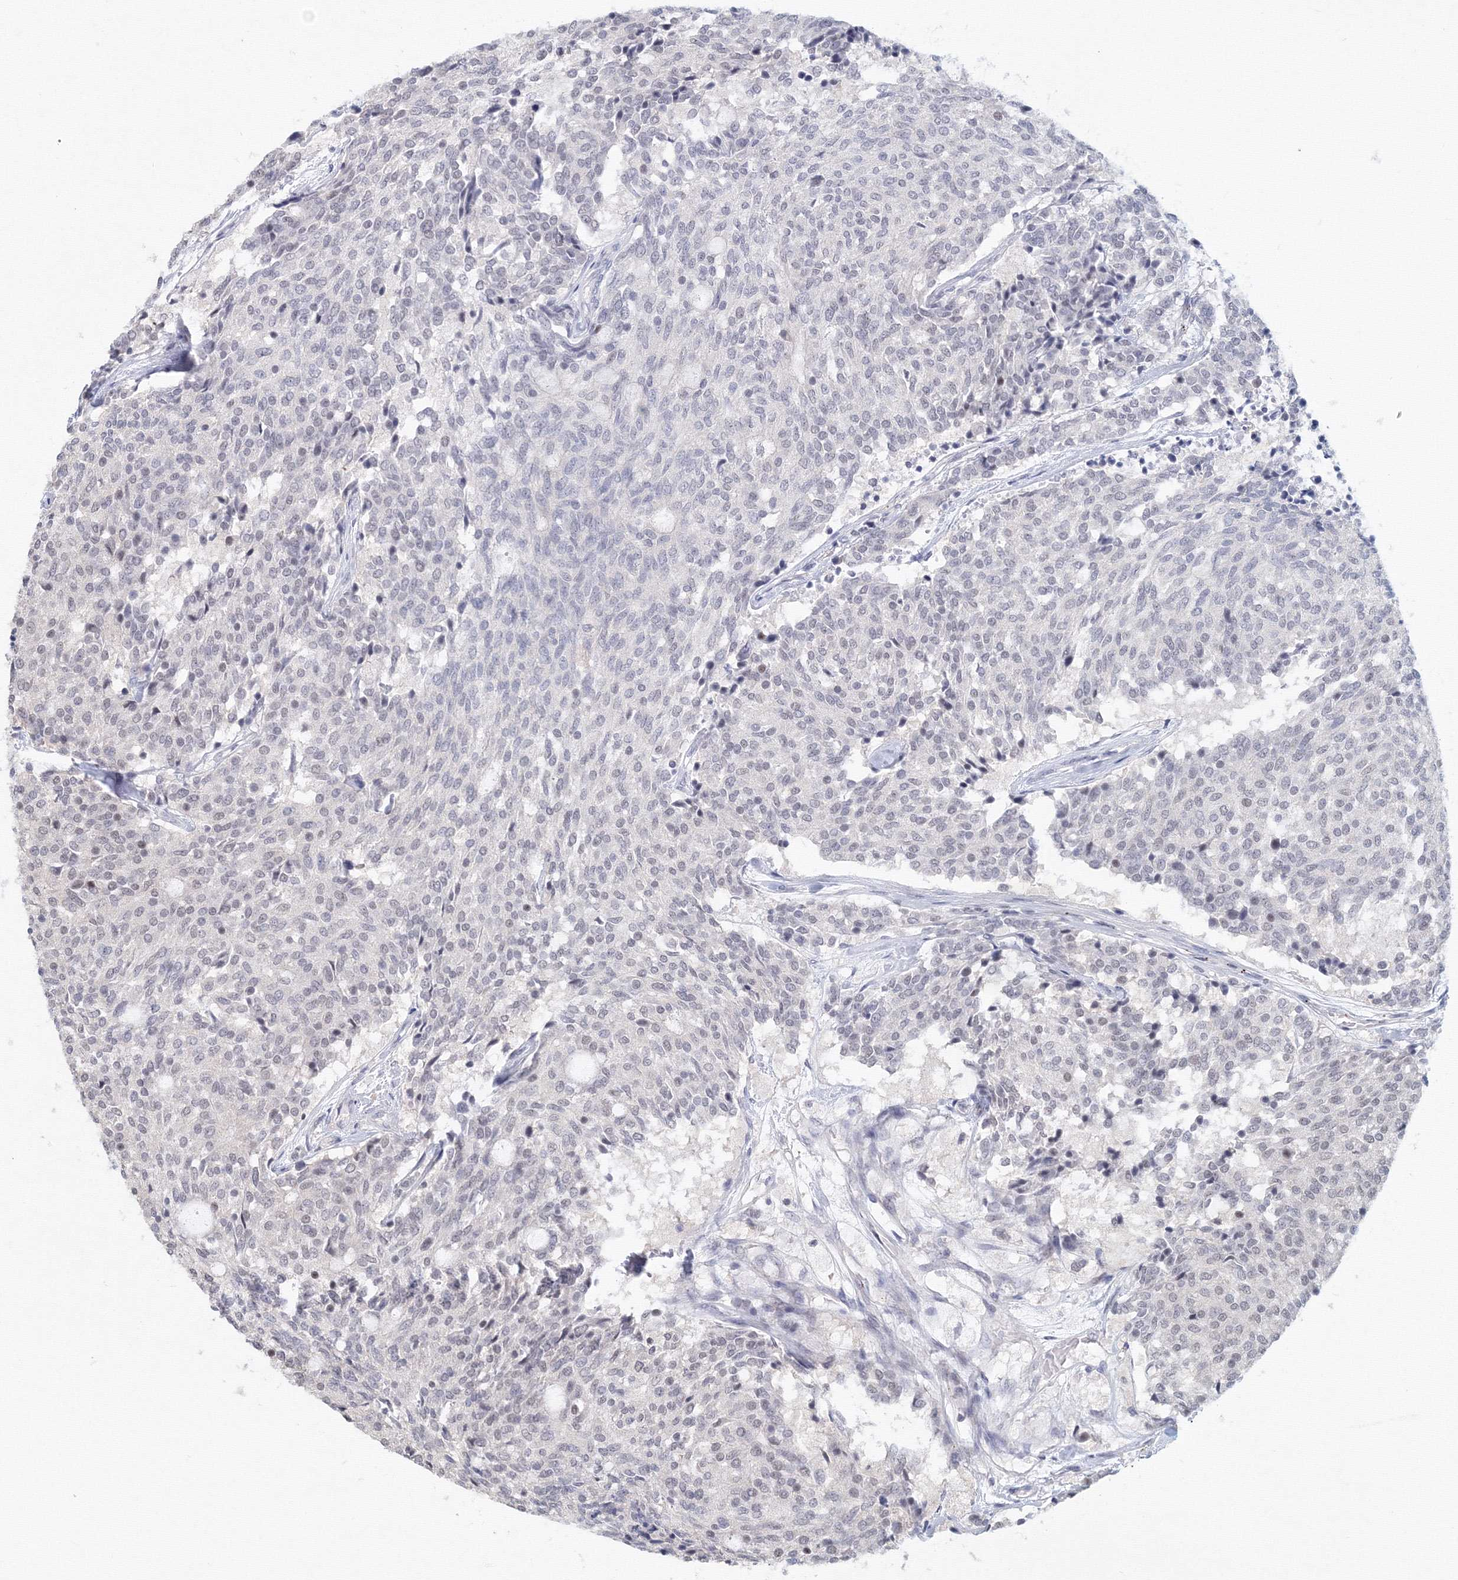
{"staining": {"intensity": "negative", "quantity": "none", "location": "none"}, "tissue": "carcinoid", "cell_type": "Tumor cells", "image_type": "cancer", "snomed": [{"axis": "morphology", "description": "Carcinoid, malignant, NOS"}, {"axis": "topography", "description": "Pancreas"}], "caption": "Tumor cells show no significant positivity in carcinoid (malignant).", "gene": "SLC7A7", "patient": {"sex": "female", "age": 54}}